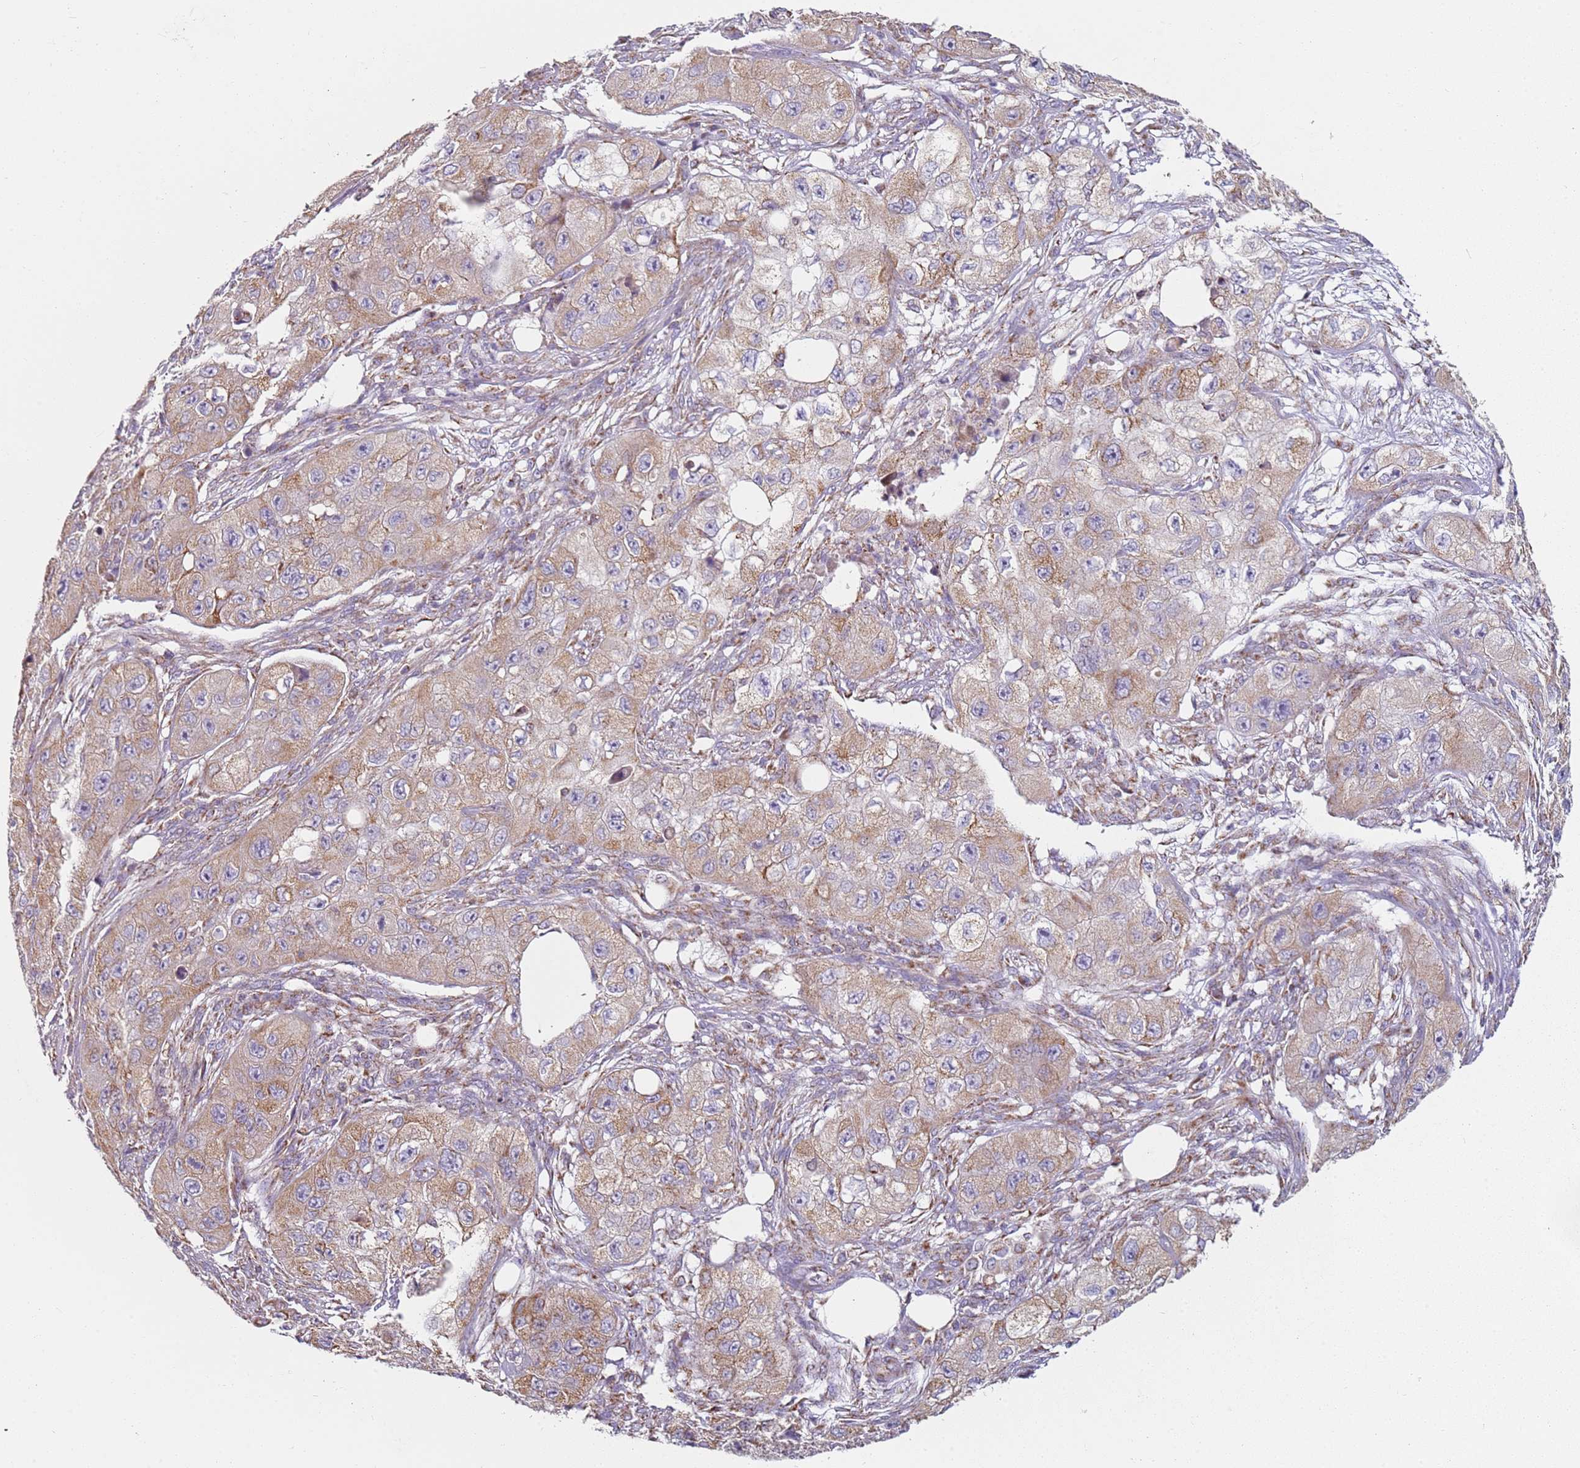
{"staining": {"intensity": "moderate", "quantity": ">75%", "location": "cytoplasmic/membranous"}, "tissue": "skin cancer", "cell_type": "Tumor cells", "image_type": "cancer", "snomed": [{"axis": "morphology", "description": "Squamous cell carcinoma, NOS"}, {"axis": "topography", "description": "Skin"}, {"axis": "topography", "description": "Subcutis"}], "caption": "IHC photomicrograph of neoplastic tissue: skin cancer stained using immunohistochemistry reveals medium levels of moderate protein expression localized specifically in the cytoplasmic/membranous of tumor cells, appearing as a cytoplasmic/membranous brown color.", "gene": "ALS2", "patient": {"sex": "male", "age": 73}}